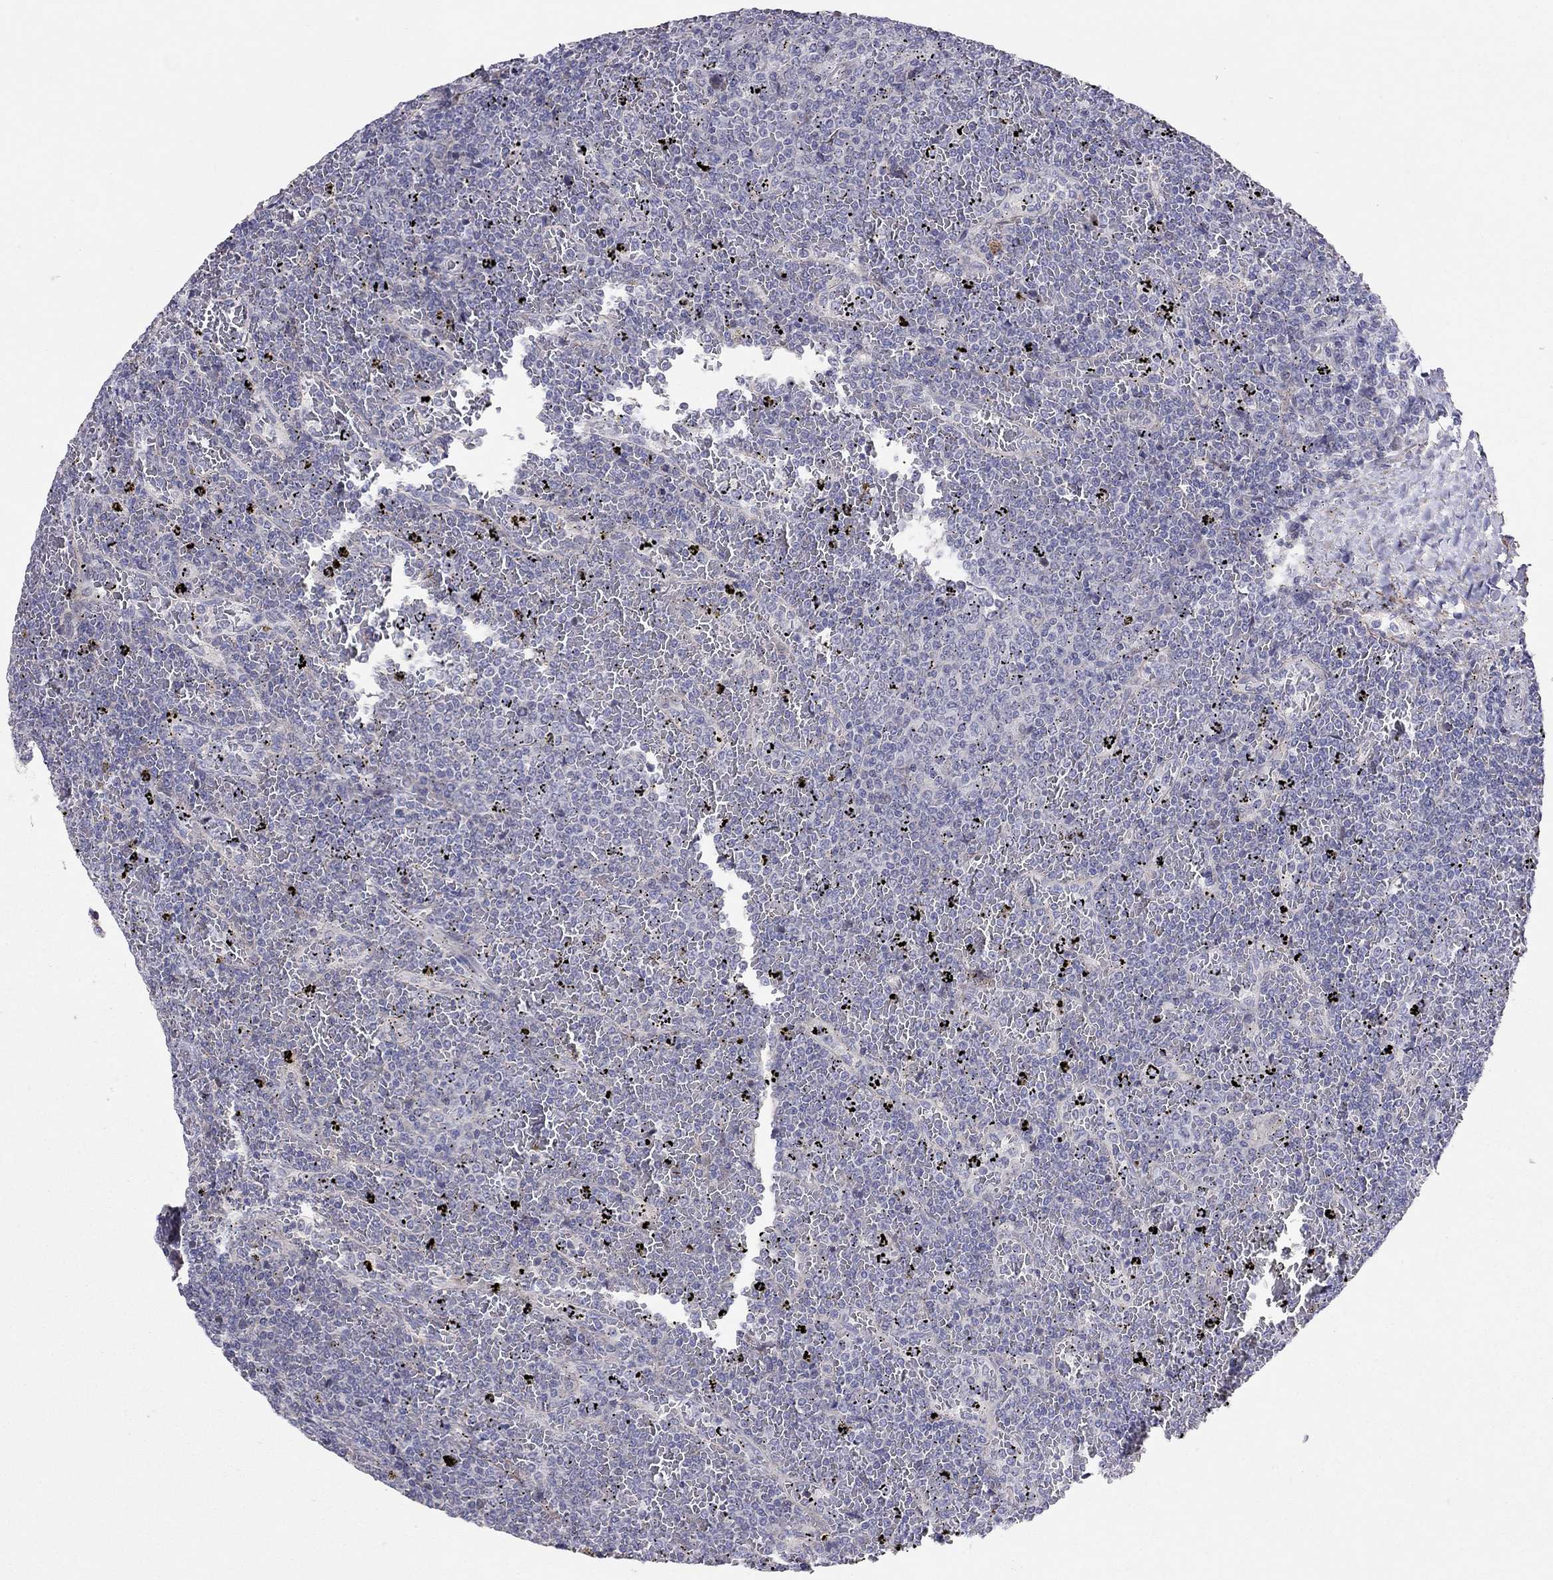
{"staining": {"intensity": "negative", "quantity": "none", "location": "none"}, "tissue": "lymphoma", "cell_type": "Tumor cells", "image_type": "cancer", "snomed": [{"axis": "morphology", "description": "Malignant lymphoma, non-Hodgkin's type, Low grade"}, {"axis": "topography", "description": "Spleen"}], "caption": "The immunohistochemistry histopathology image has no significant positivity in tumor cells of lymphoma tissue.", "gene": "SYTL2", "patient": {"sex": "female", "age": 77}}